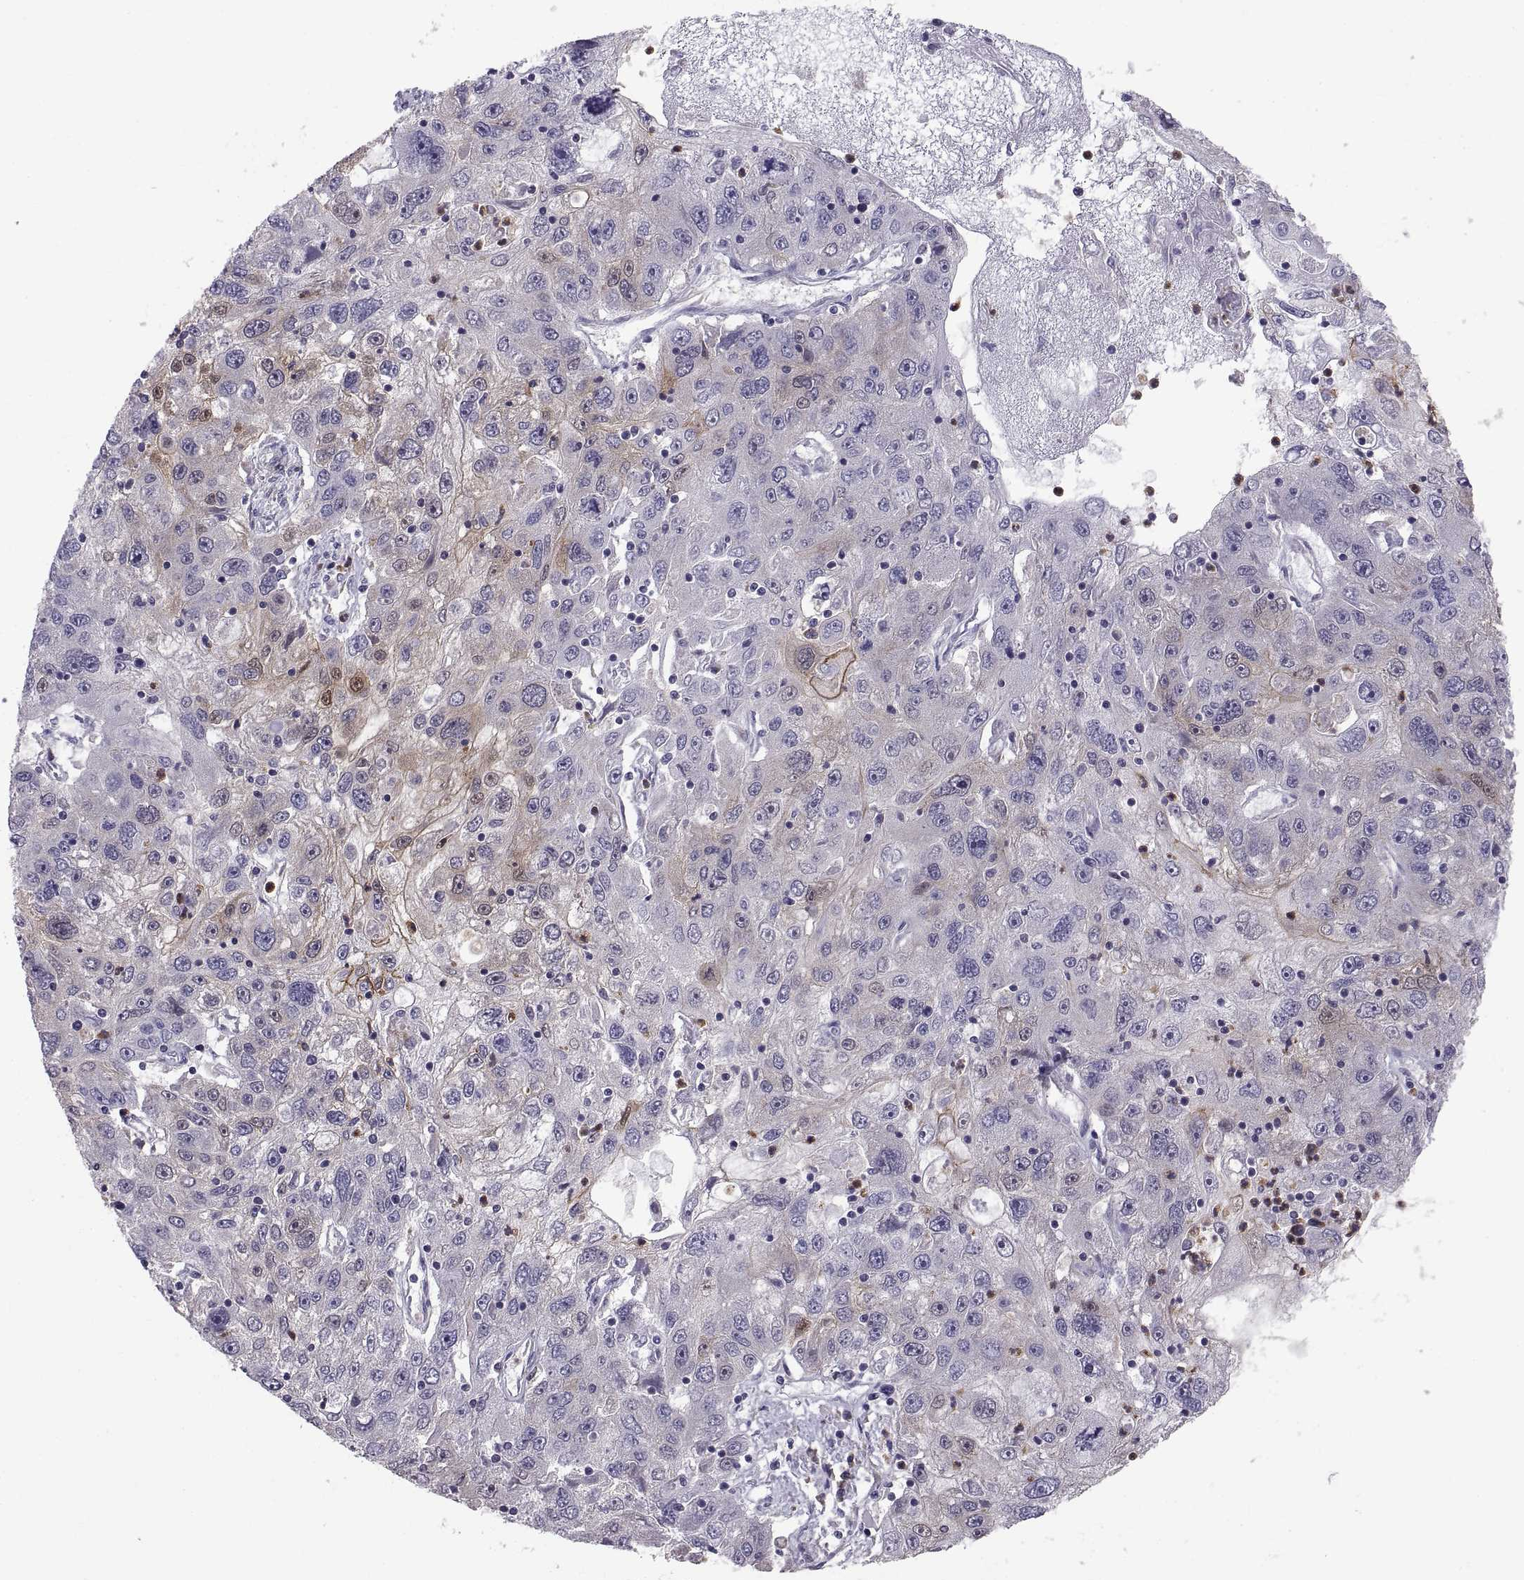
{"staining": {"intensity": "moderate", "quantity": "<25%", "location": "cytoplasmic/membranous"}, "tissue": "stomach cancer", "cell_type": "Tumor cells", "image_type": "cancer", "snomed": [{"axis": "morphology", "description": "Adenocarcinoma, NOS"}, {"axis": "topography", "description": "Stomach"}], "caption": "Stomach adenocarcinoma tissue demonstrates moderate cytoplasmic/membranous expression in approximately <25% of tumor cells", "gene": "PKP1", "patient": {"sex": "male", "age": 56}}